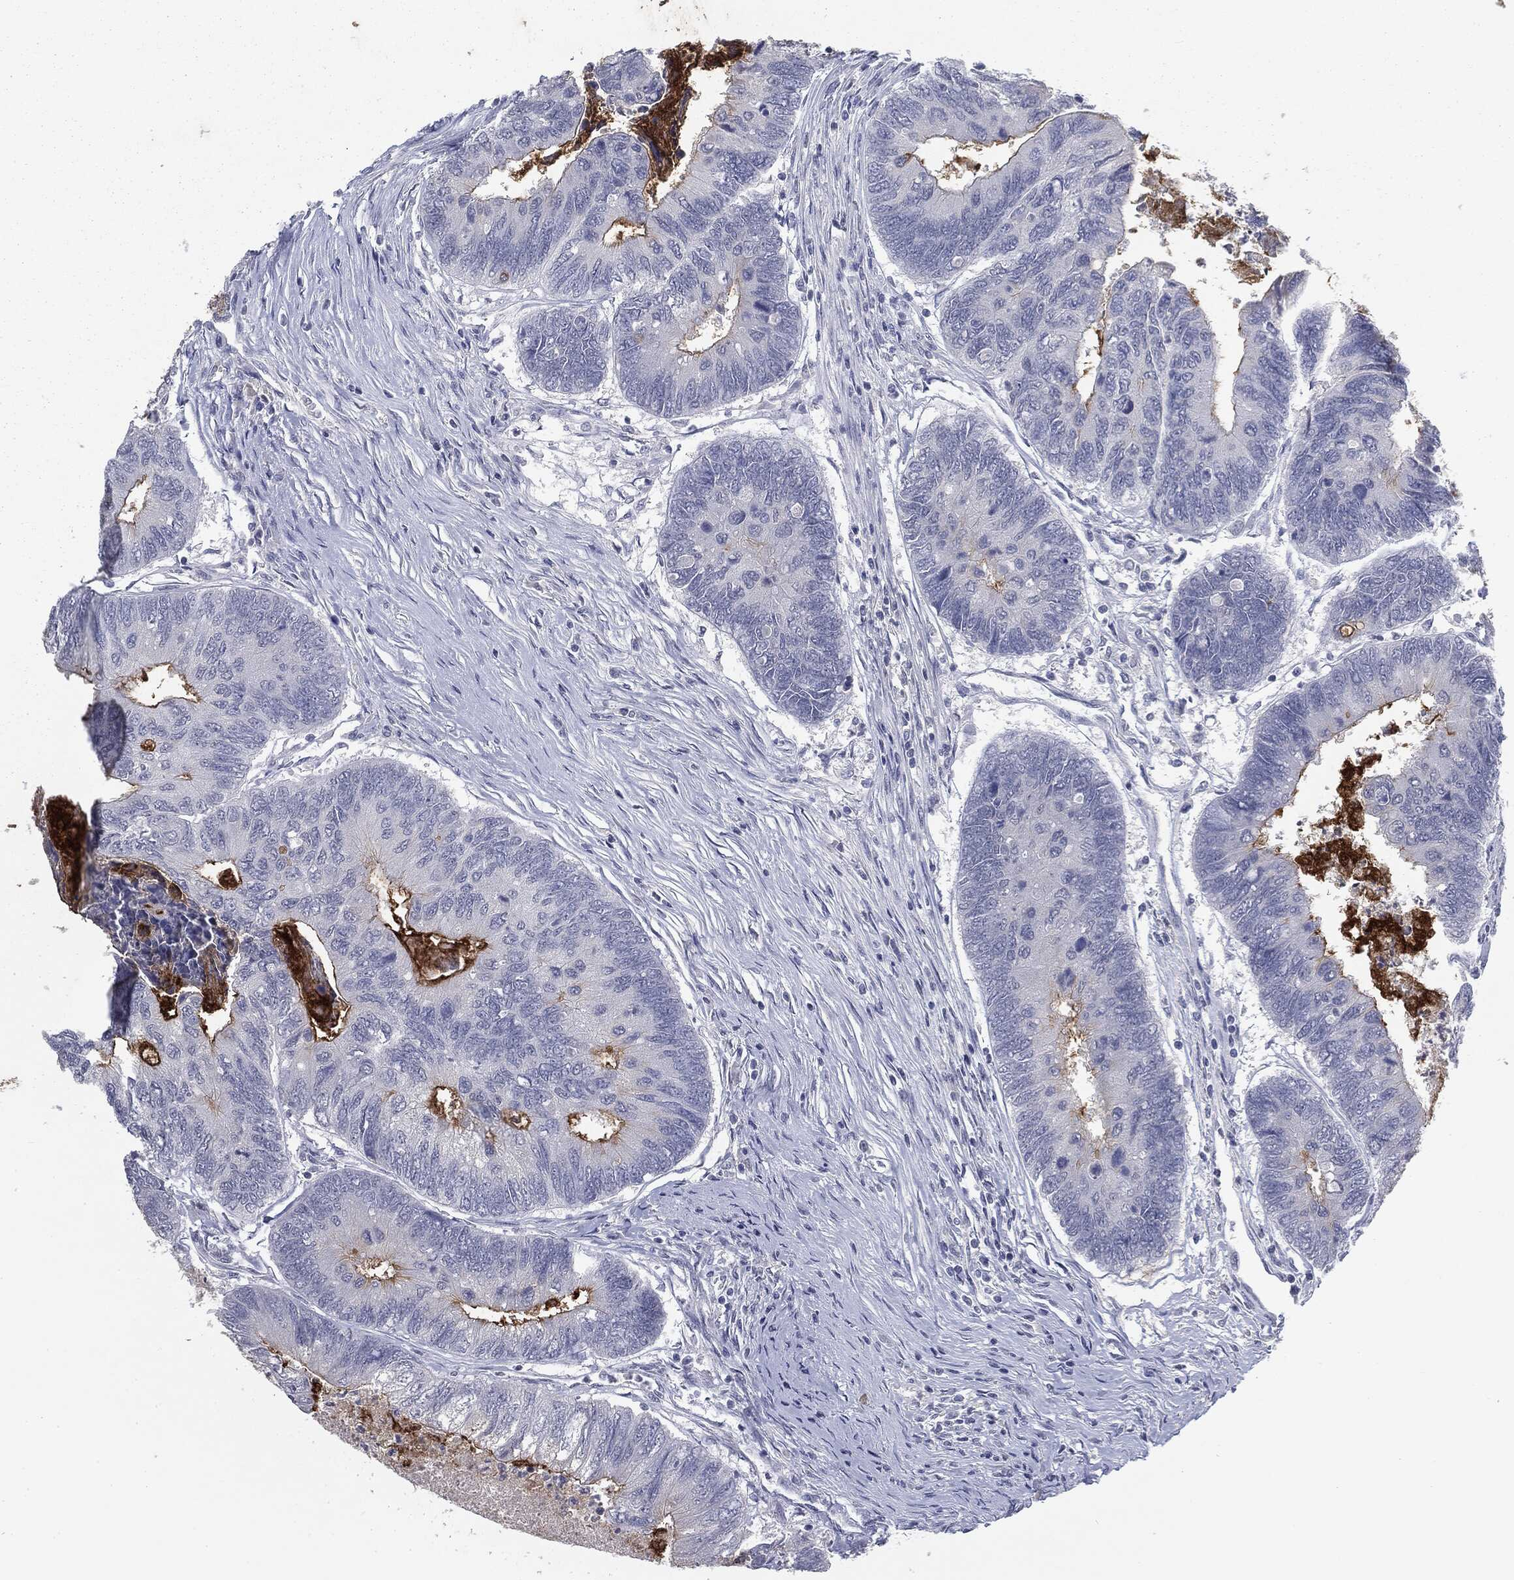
{"staining": {"intensity": "strong", "quantity": "<25%", "location": "cytoplasmic/membranous"}, "tissue": "colorectal cancer", "cell_type": "Tumor cells", "image_type": "cancer", "snomed": [{"axis": "morphology", "description": "Adenocarcinoma, NOS"}, {"axis": "topography", "description": "Colon"}], "caption": "A histopathology image of colorectal adenocarcinoma stained for a protein shows strong cytoplasmic/membranous brown staining in tumor cells.", "gene": "MUC1", "patient": {"sex": "female", "age": 67}}